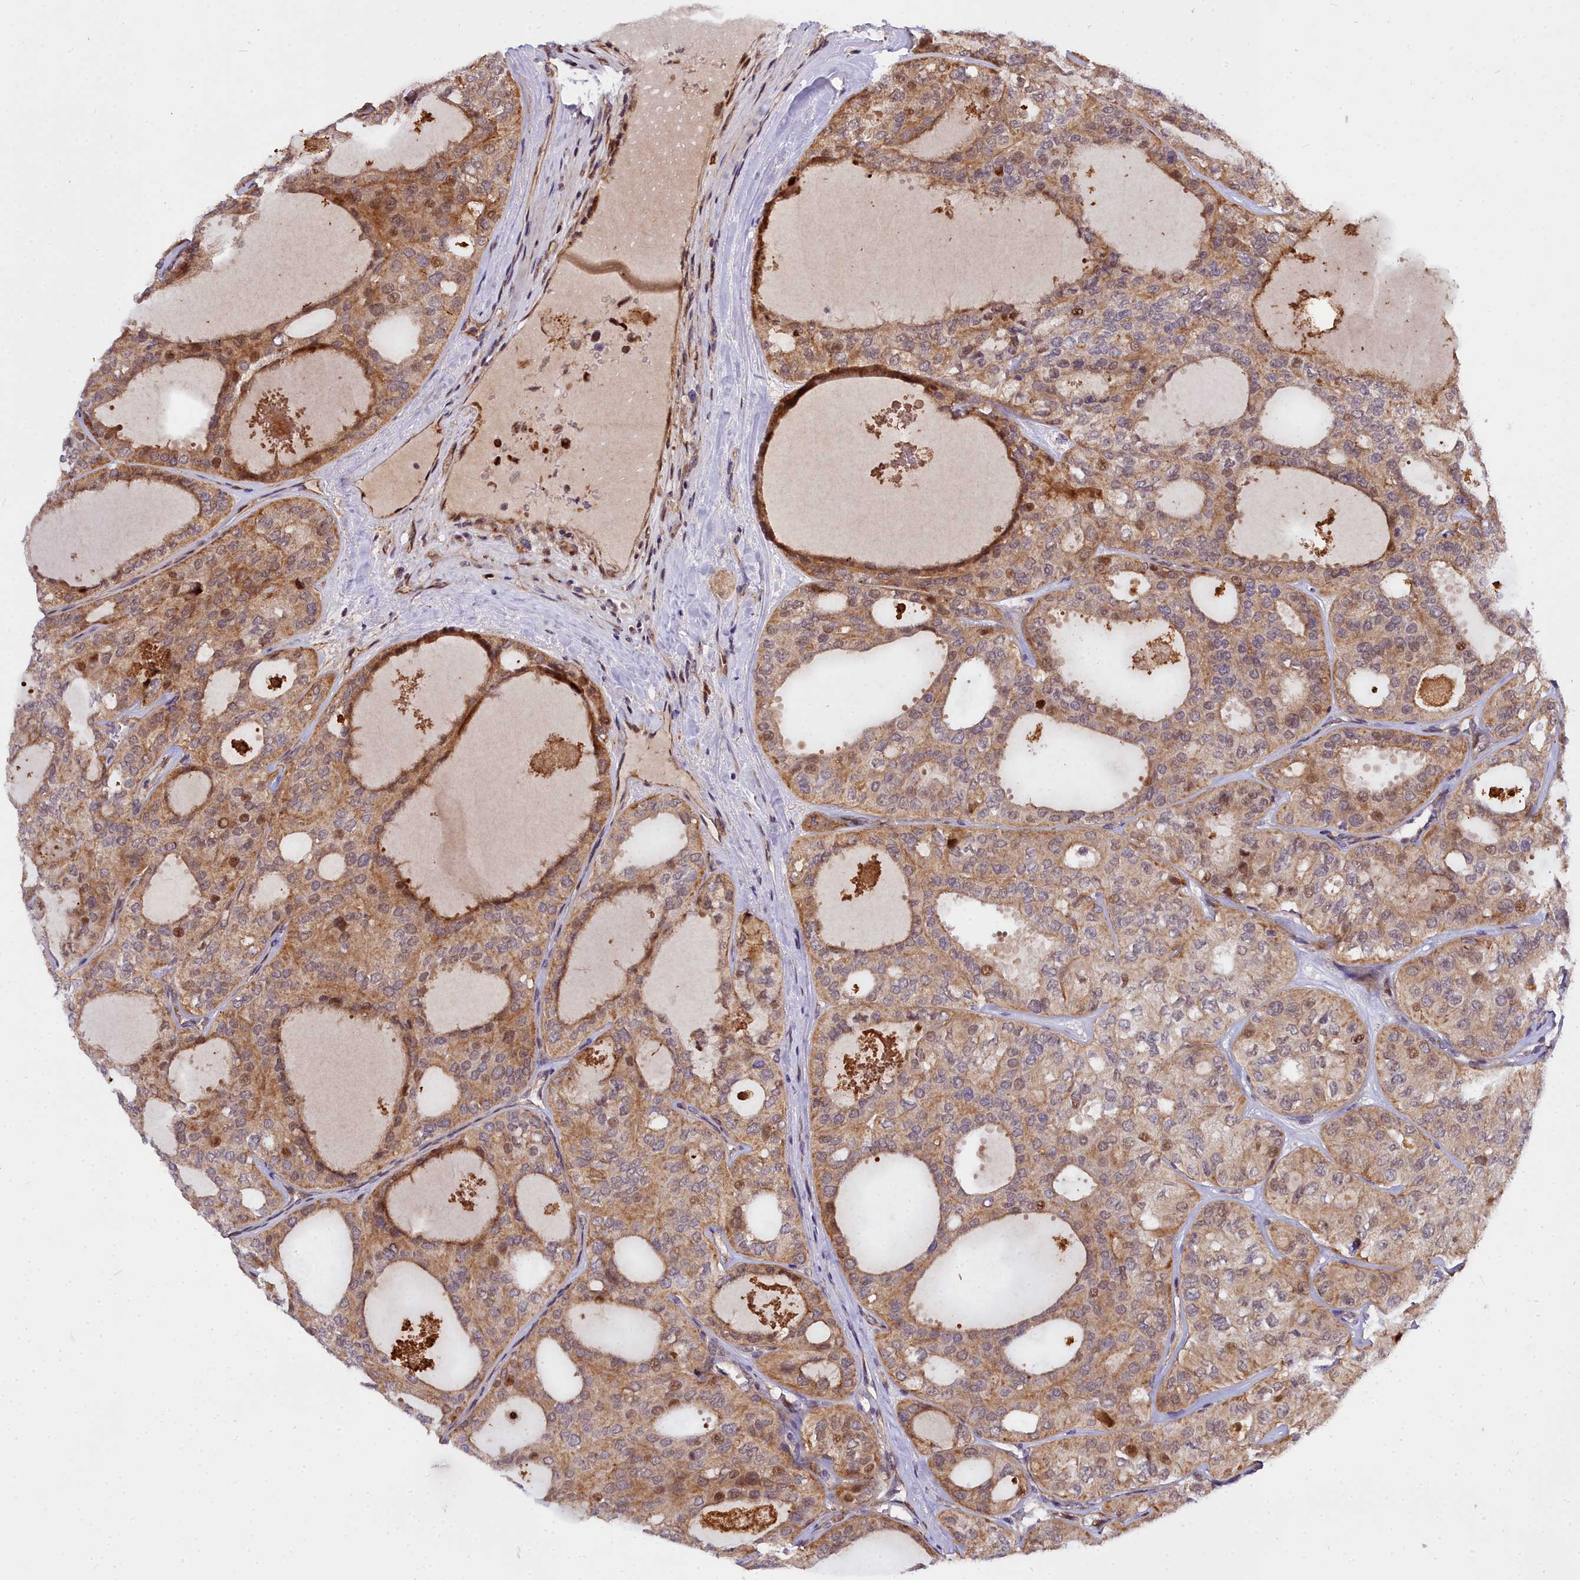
{"staining": {"intensity": "moderate", "quantity": ">75%", "location": "cytoplasmic/membranous,nuclear"}, "tissue": "thyroid cancer", "cell_type": "Tumor cells", "image_type": "cancer", "snomed": [{"axis": "morphology", "description": "Follicular adenoma carcinoma, NOS"}, {"axis": "topography", "description": "Thyroid gland"}], "caption": "Thyroid follicular adenoma carcinoma stained with a protein marker reveals moderate staining in tumor cells.", "gene": "MRPS11", "patient": {"sex": "male", "age": 75}}